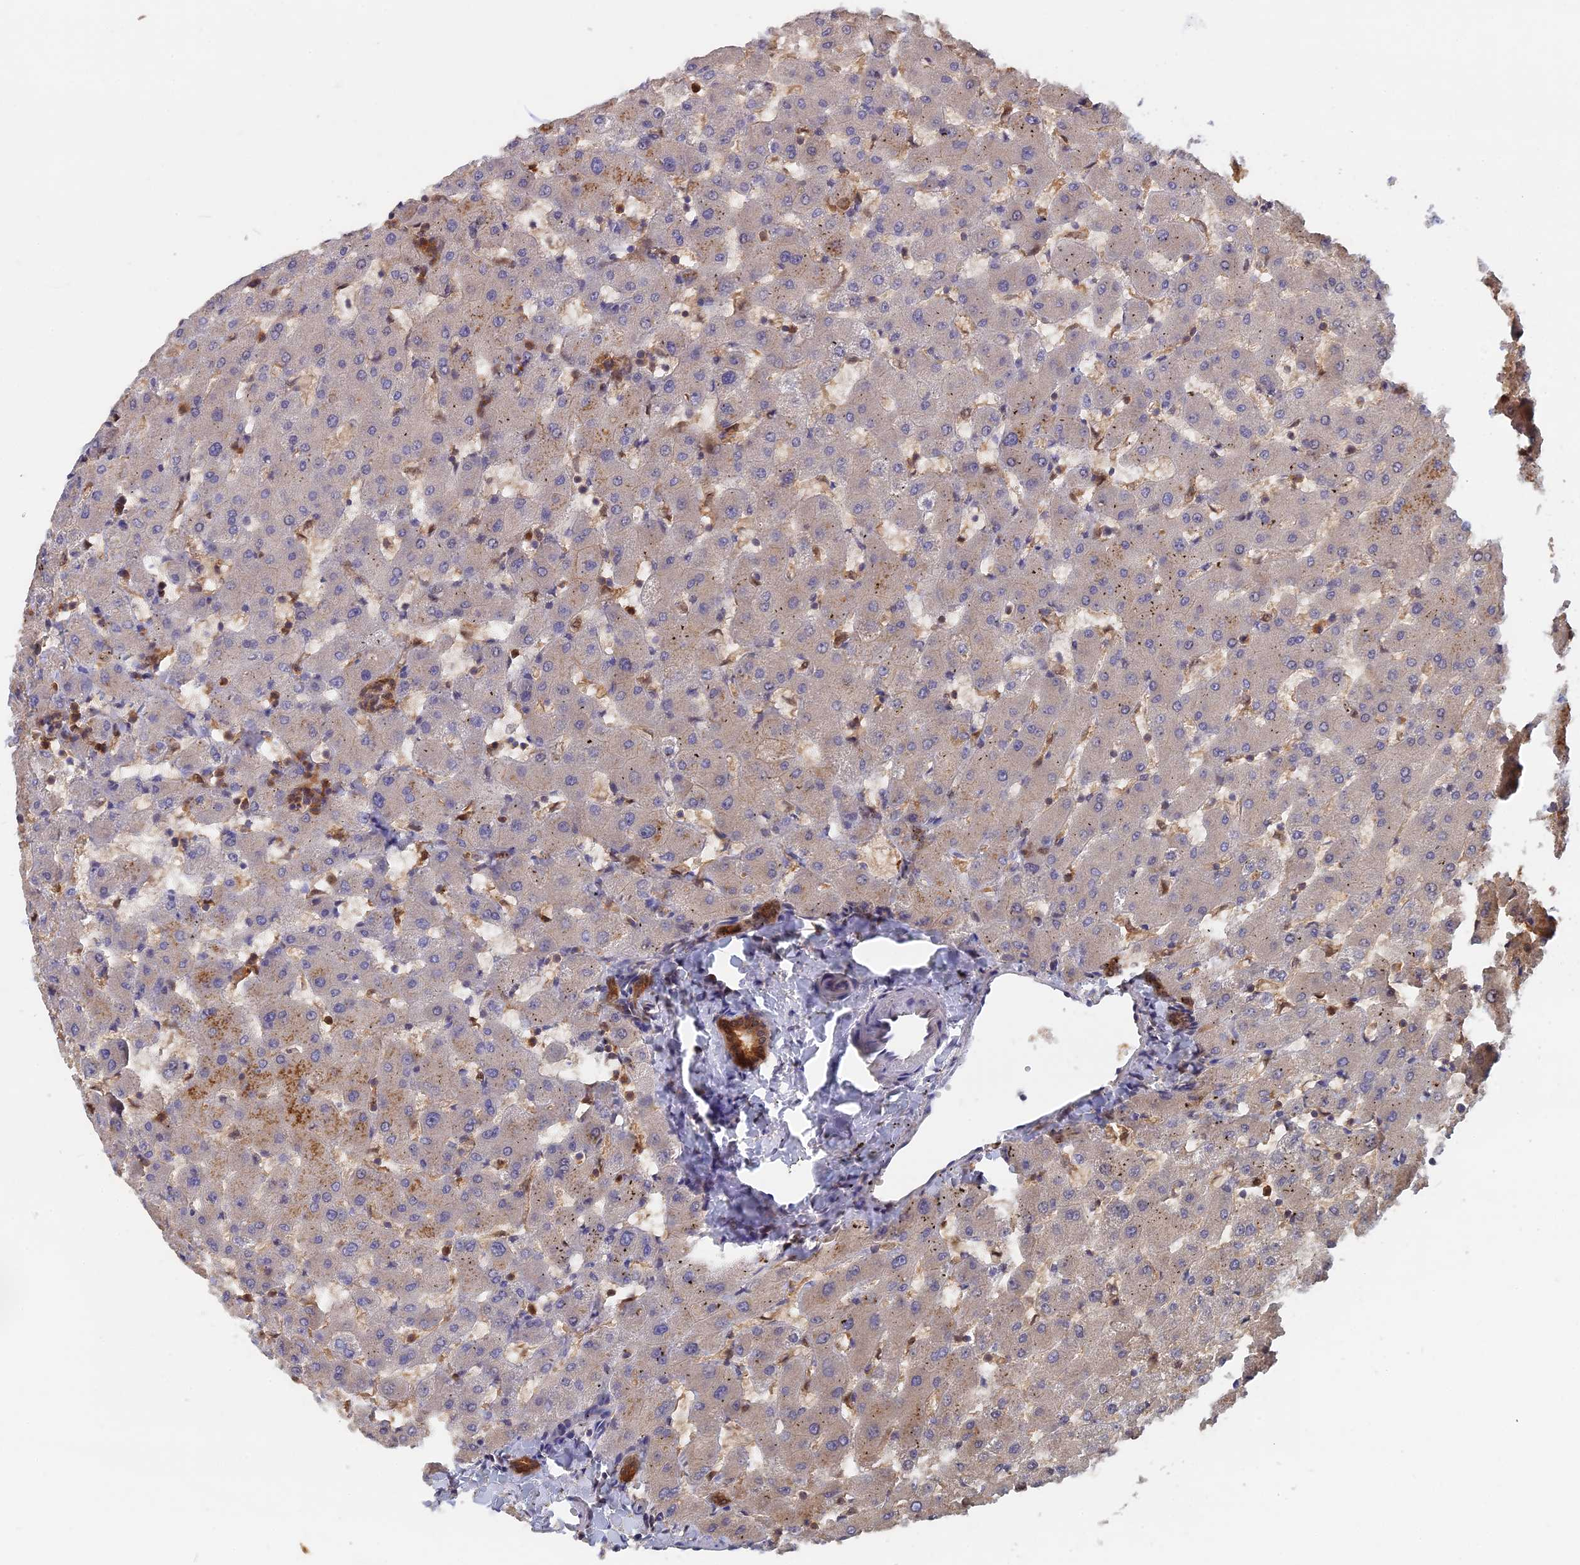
{"staining": {"intensity": "moderate", "quantity": ">75%", "location": "cytoplasmic/membranous"}, "tissue": "liver", "cell_type": "Cholangiocytes", "image_type": "normal", "snomed": [{"axis": "morphology", "description": "Normal tissue, NOS"}, {"axis": "topography", "description": "Liver"}], "caption": "Benign liver exhibits moderate cytoplasmic/membranous staining in approximately >75% of cholangiocytes, visualized by immunohistochemistry. (IHC, brightfield microscopy, high magnification).", "gene": "BLVRA", "patient": {"sex": "female", "age": 63}}